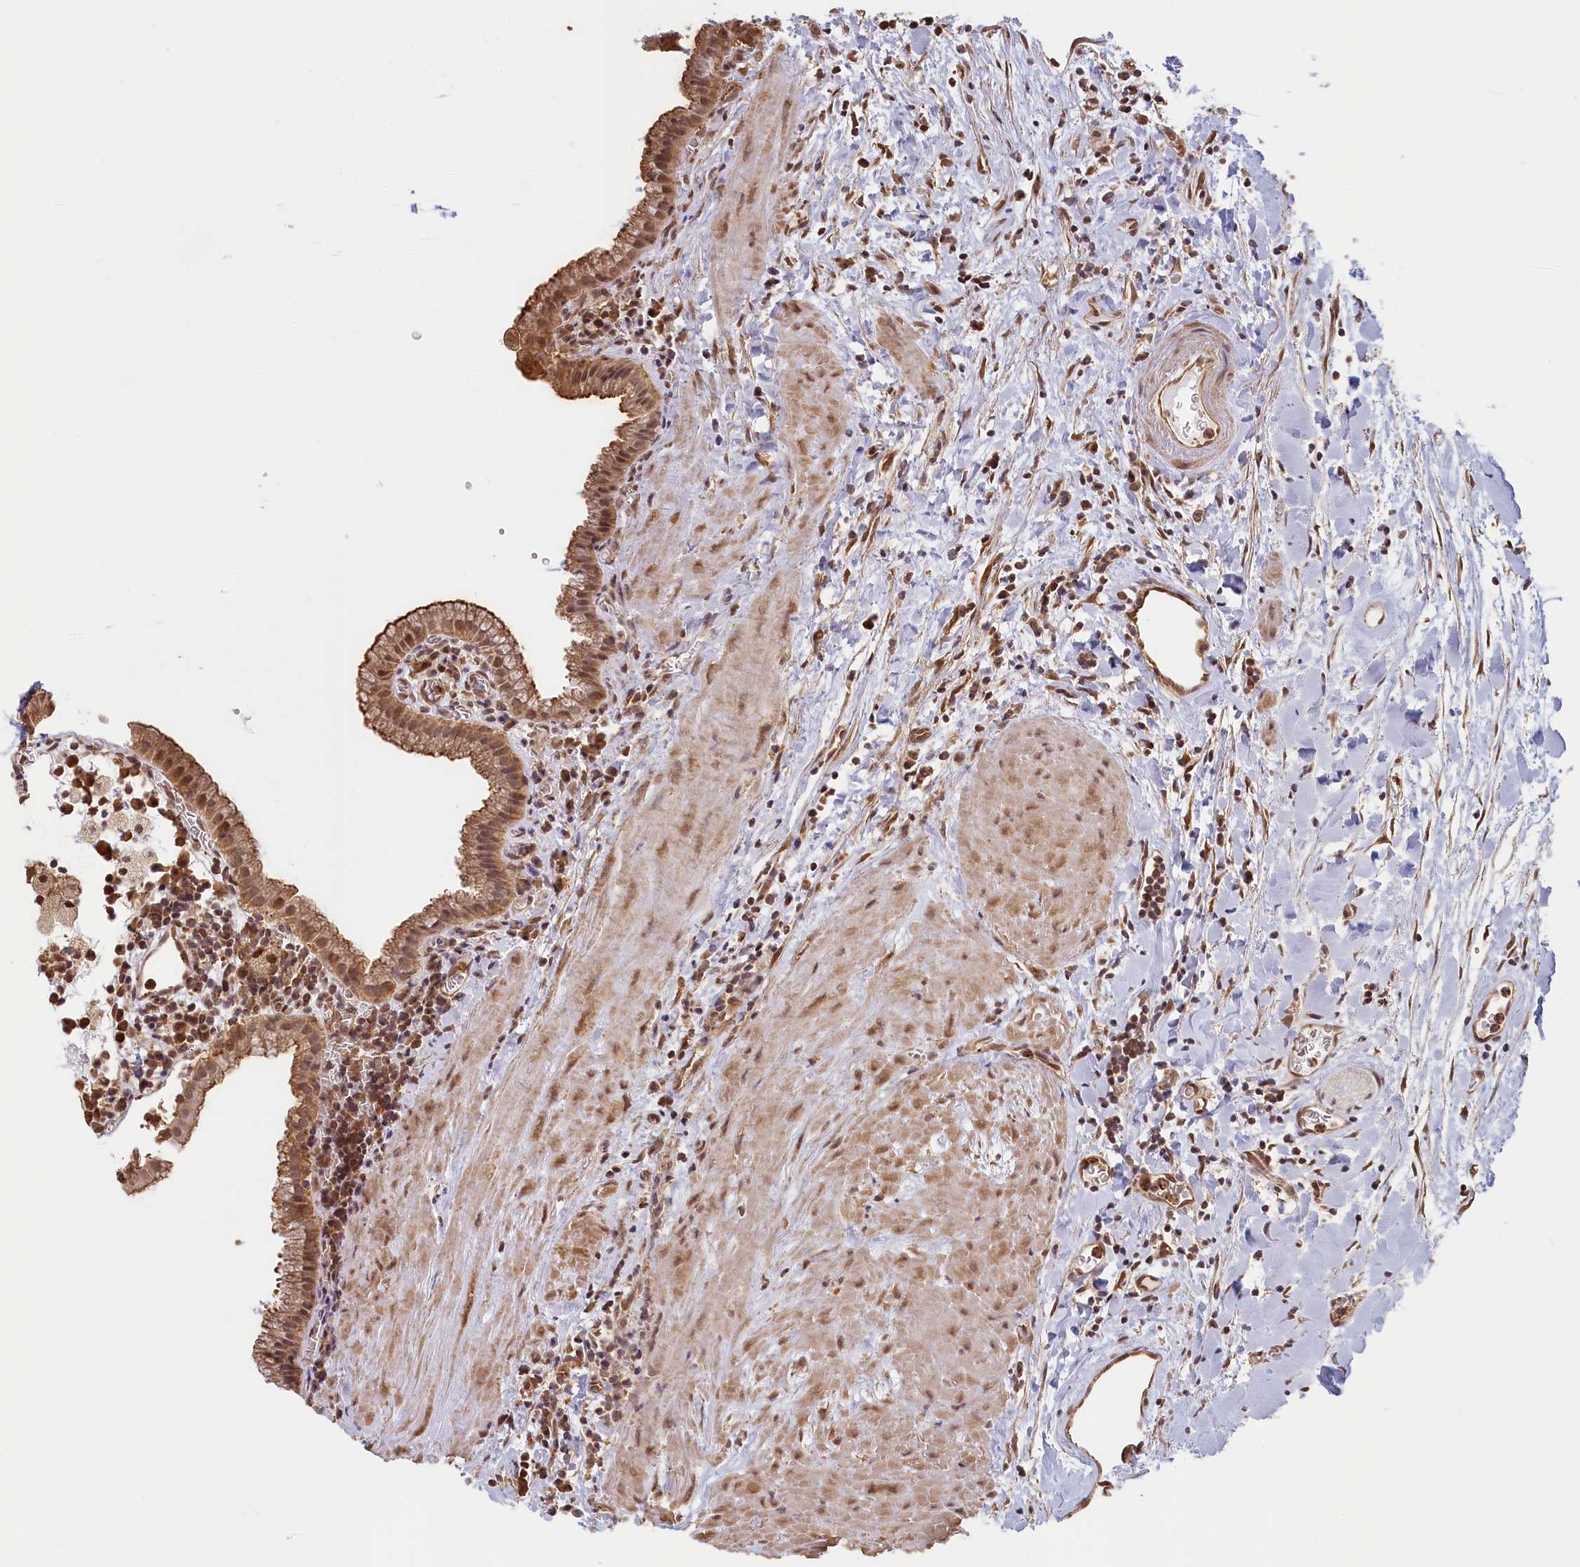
{"staining": {"intensity": "moderate", "quantity": ">75%", "location": "cytoplasmic/membranous,nuclear"}, "tissue": "gallbladder", "cell_type": "Glandular cells", "image_type": "normal", "snomed": [{"axis": "morphology", "description": "Normal tissue, NOS"}, {"axis": "topography", "description": "Gallbladder"}], "caption": "Immunohistochemistry micrograph of normal gallbladder: gallbladder stained using immunohistochemistry (IHC) reveals medium levels of moderate protein expression localized specifically in the cytoplasmic/membranous,nuclear of glandular cells, appearing as a cytoplasmic/membranous,nuclear brown color.", "gene": "C19orf44", "patient": {"sex": "male", "age": 78}}